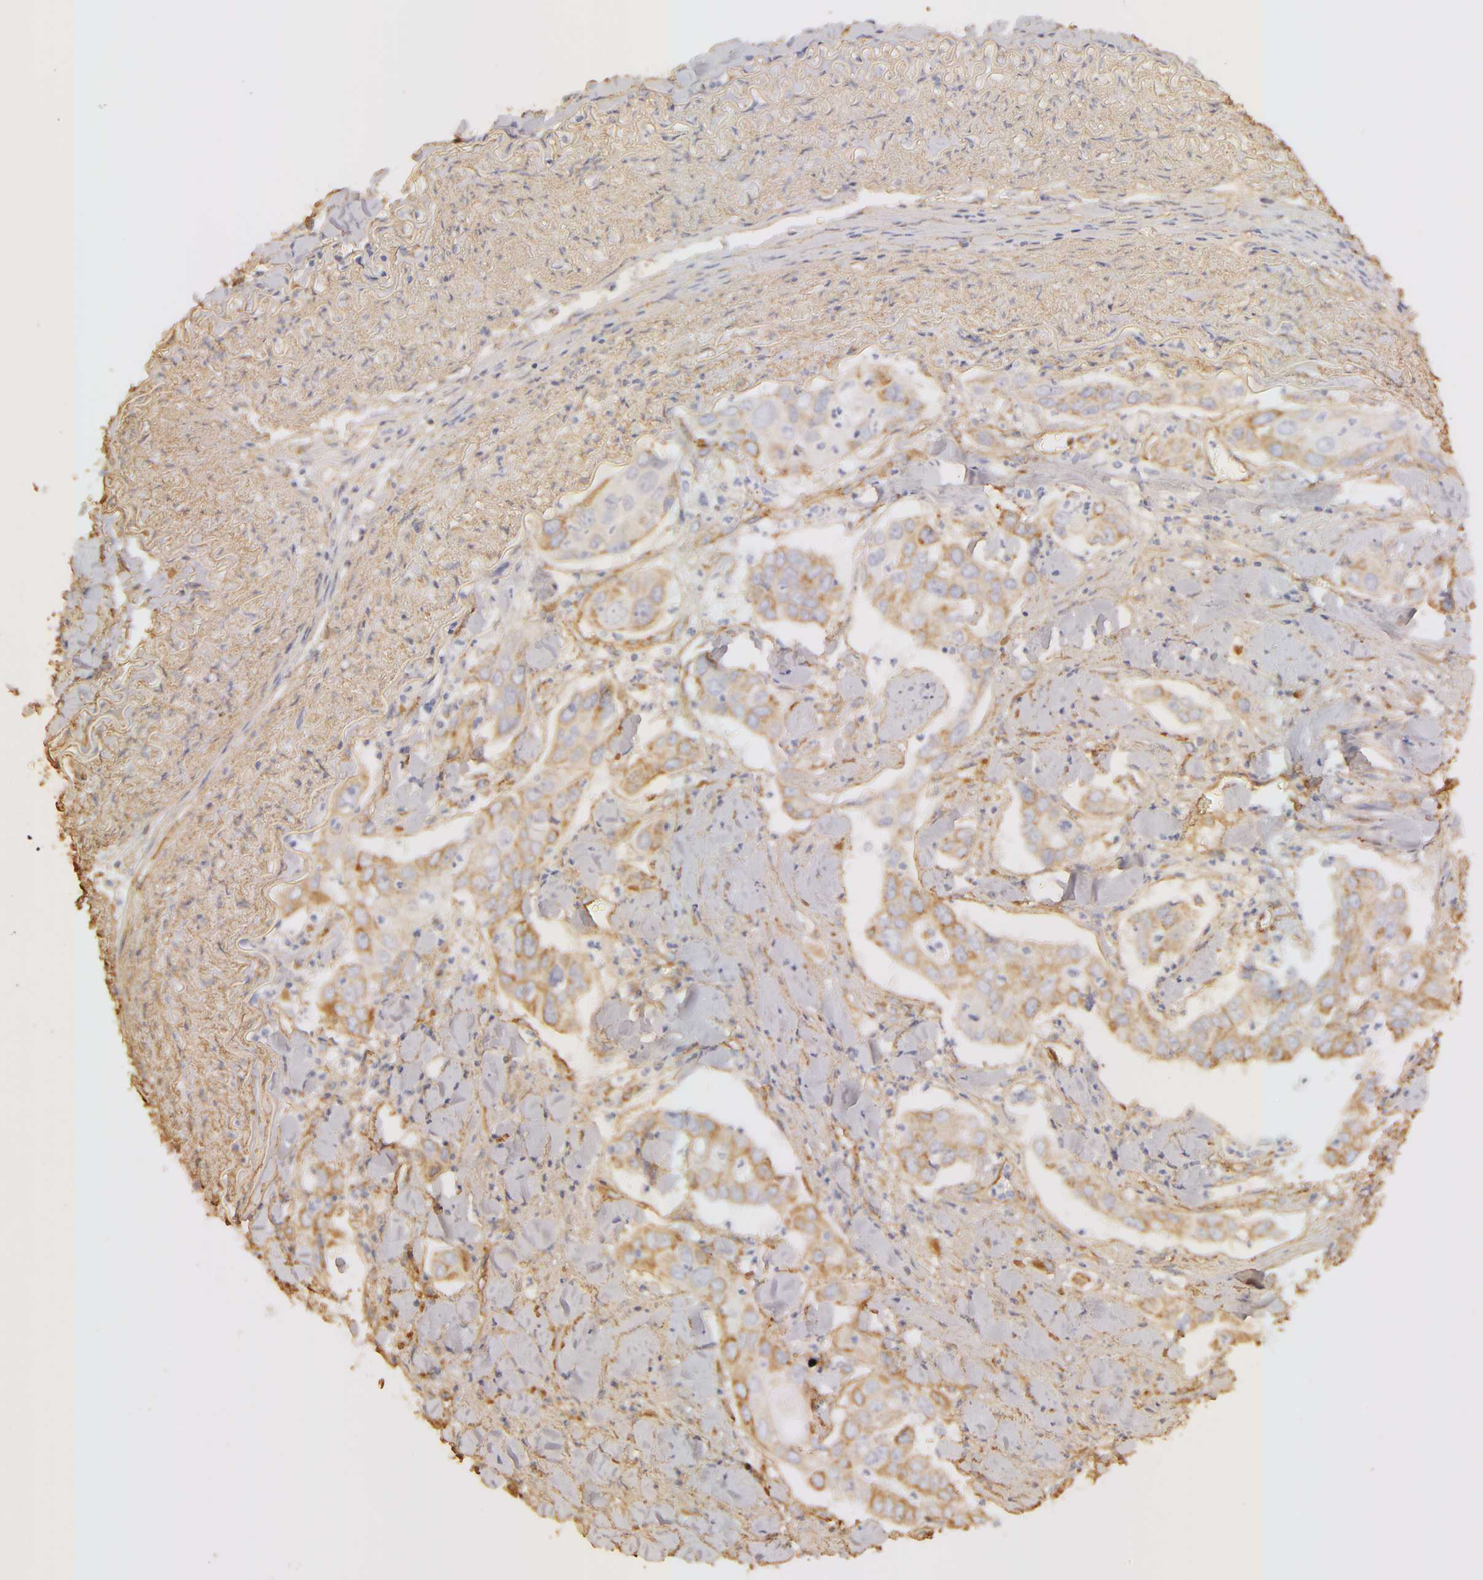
{"staining": {"intensity": "weak", "quantity": ">75%", "location": "cytoplasmic/membranous"}, "tissue": "lung cancer", "cell_type": "Tumor cells", "image_type": "cancer", "snomed": [{"axis": "morphology", "description": "Adenocarcinoma, NOS"}, {"axis": "topography", "description": "Lung"}], "caption": "About >75% of tumor cells in lung cancer reveal weak cytoplasmic/membranous protein expression as visualized by brown immunohistochemical staining.", "gene": "COL4A1", "patient": {"sex": "male", "age": 48}}